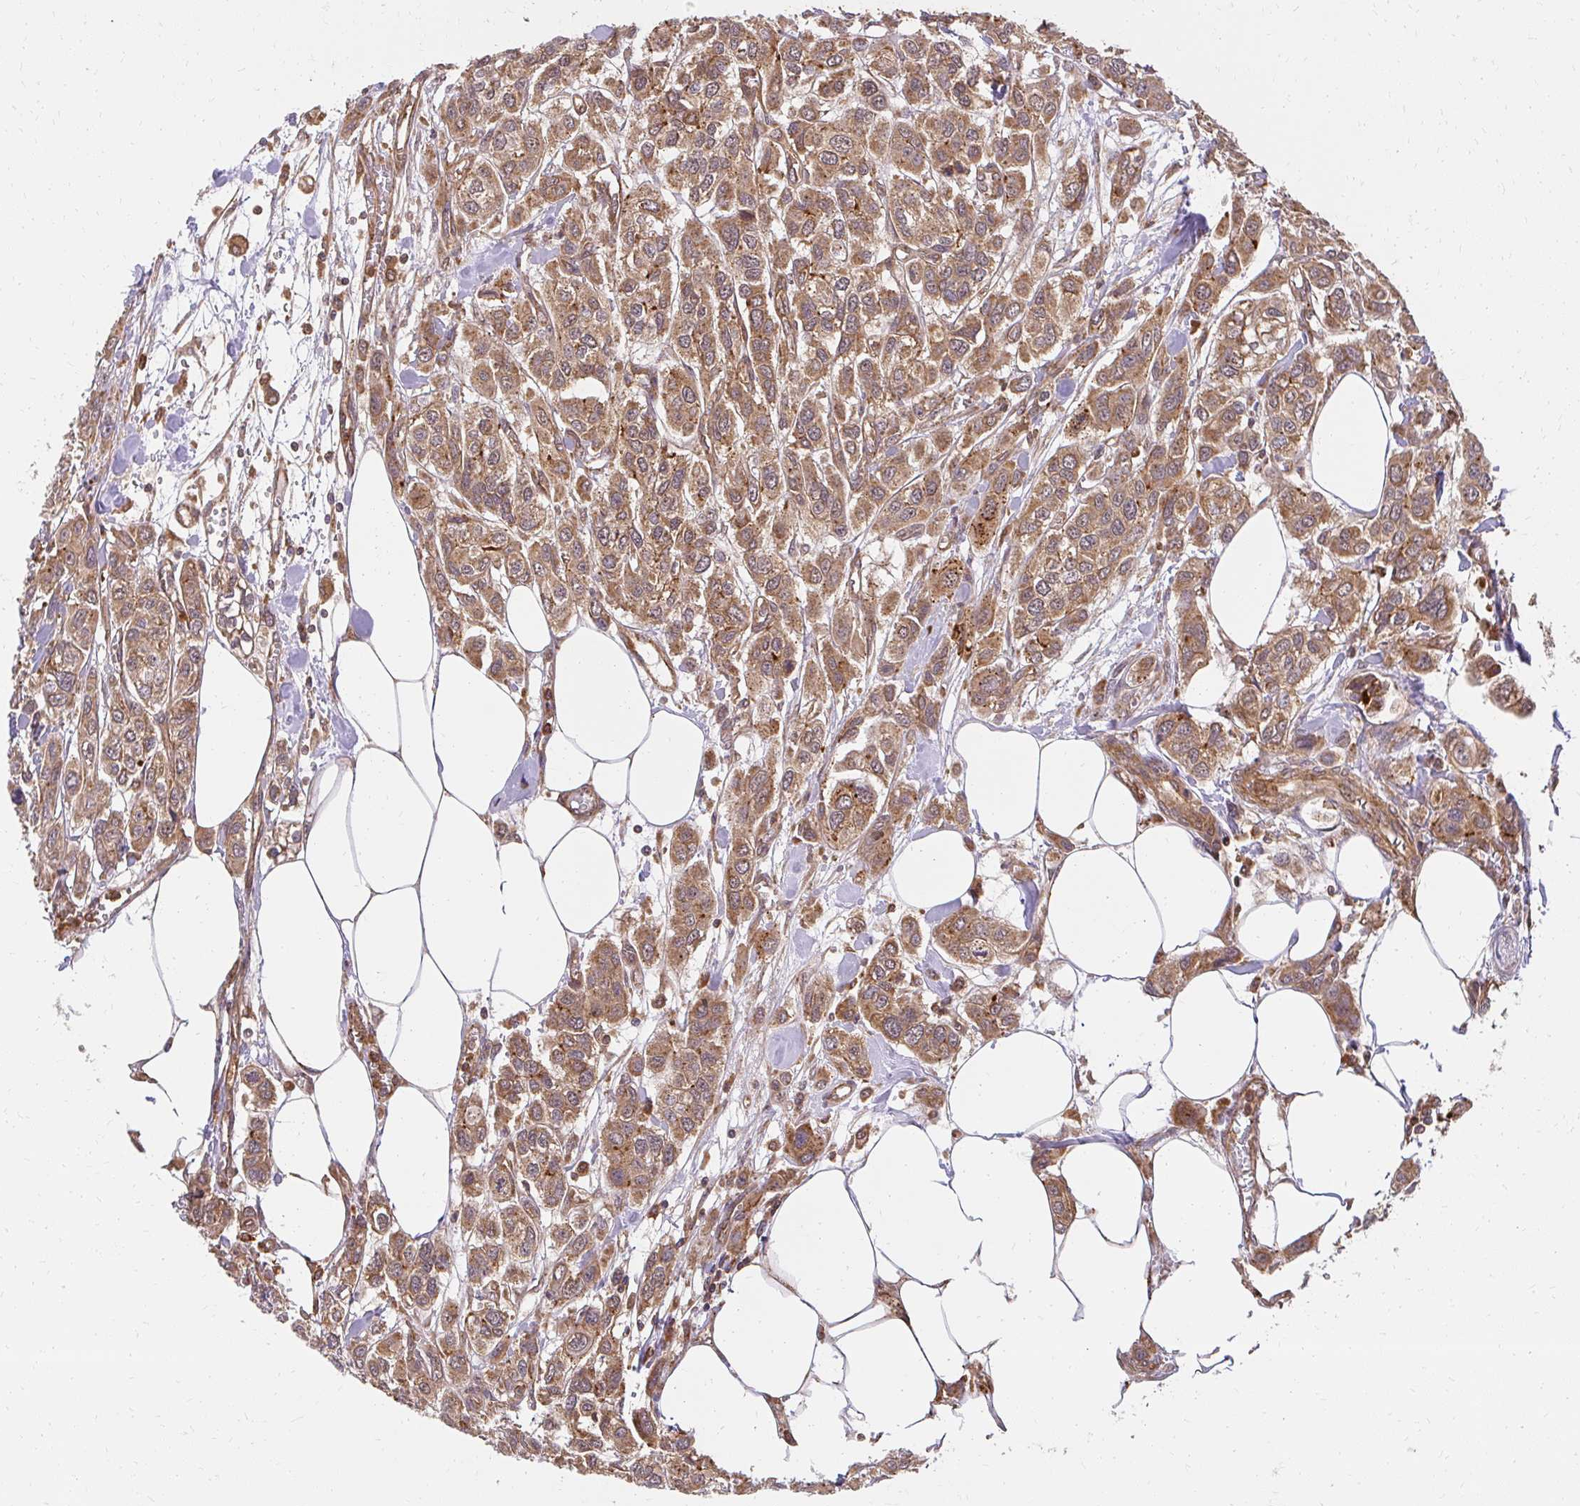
{"staining": {"intensity": "moderate", "quantity": ">75%", "location": "cytoplasmic/membranous"}, "tissue": "urothelial cancer", "cell_type": "Tumor cells", "image_type": "cancer", "snomed": [{"axis": "morphology", "description": "Urothelial carcinoma, High grade"}, {"axis": "topography", "description": "Urinary bladder"}], "caption": "Immunohistochemical staining of urothelial cancer demonstrates moderate cytoplasmic/membranous protein positivity in approximately >75% of tumor cells.", "gene": "GNS", "patient": {"sex": "male", "age": 67}}